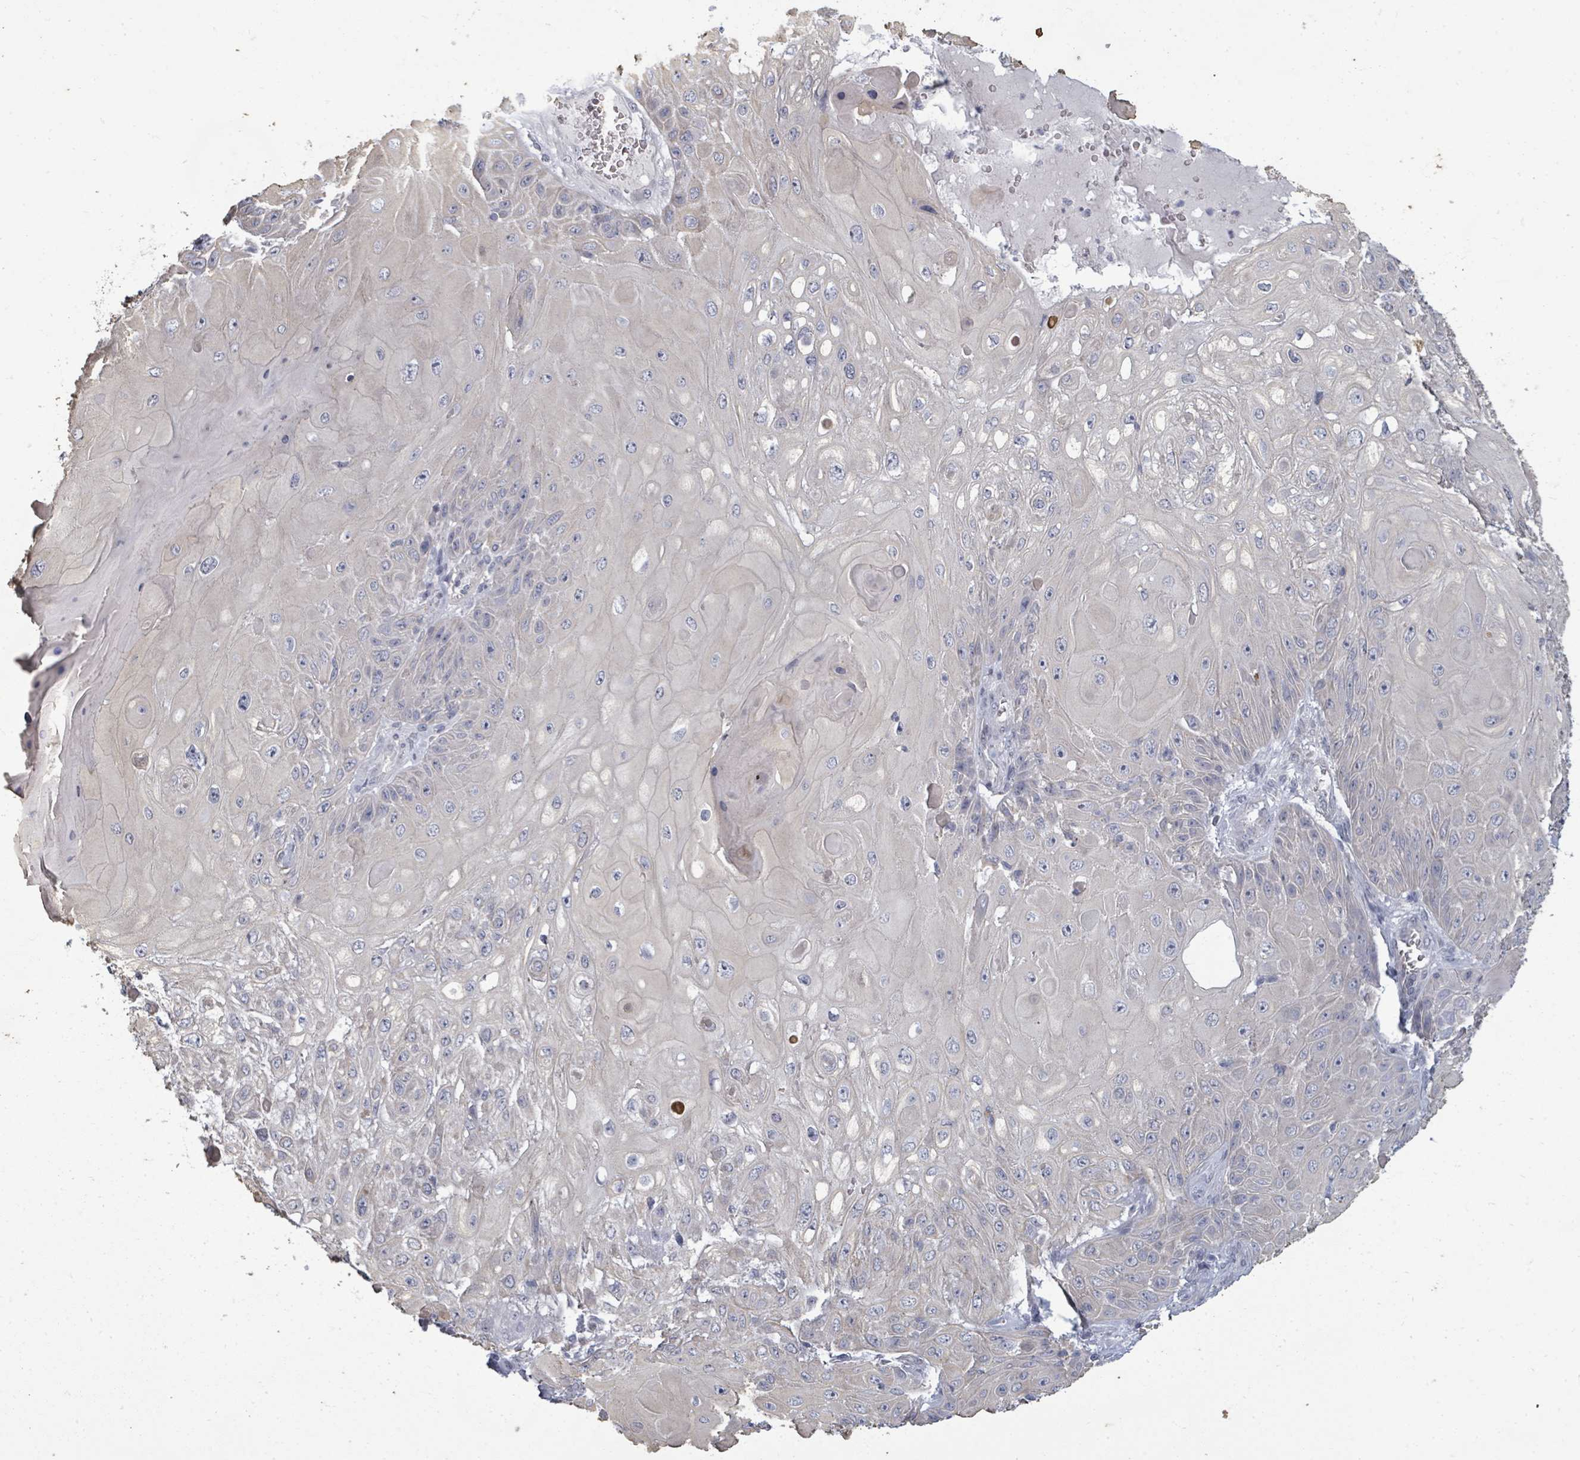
{"staining": {"intensity": "negative", "quantity": "none", "location": "none"}, "tissue": "skin cancer", "cell_type": "Tumor cells", "image_type": "cancer", "snomed": [{"axis": "morphology", "description": "Normal tissue, NOS"}, {"axis": "morphology", "description": "Squamous cell carcinoma, NOS"}, {"axis": "topography", "description": "Skin"}, {"axis": "topography", "description": "Cartilage tissue"}], "caption": "Immunohistochemical staining of human skin cancer (squamous cell carcinoma) shows no significant positivity in tumor cells.", "gene": "ASB12", "patient": {"sex": "female", "age": 79}}